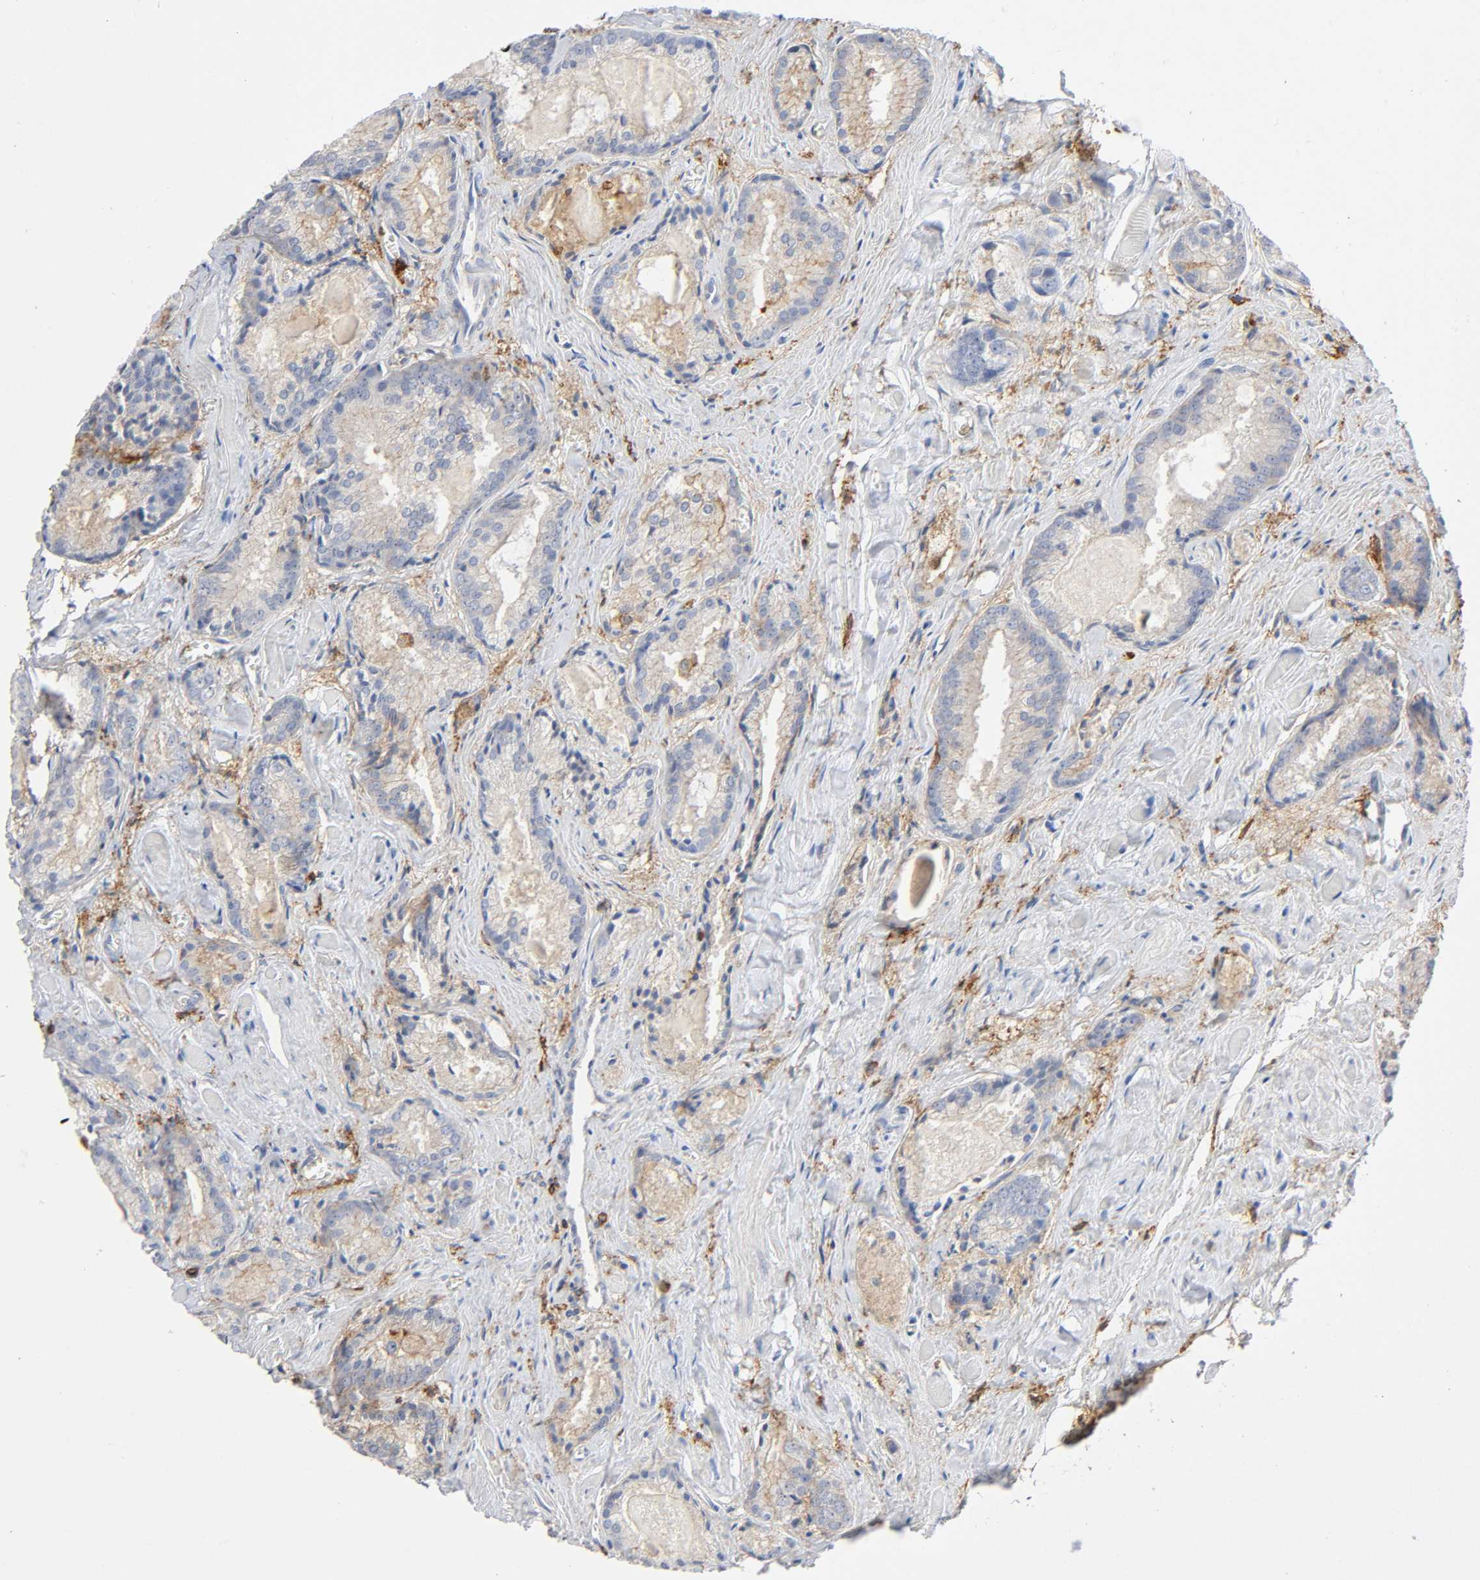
{"staining": {"intensity": "weak", "quantity": "<25%", "location": "cytoplasmic/membranous"}, "tissue": "prostate cancer", "cell_type": "Tumor cells", "image_type": "cancer", "snomed": [{"axis": "morphology", "description": "Adenocarcinoma, Low grade"}, {"axis": "topography", "description": "Prostate"}], "caption": "This is a micrograph of immunohistochemistry (IHC) staining of prostate adenocarcinoma (low-grade), which shows no expression in tumor cells.", "gene": "LYN", "patient": {"sex": "male", "age": 64}}